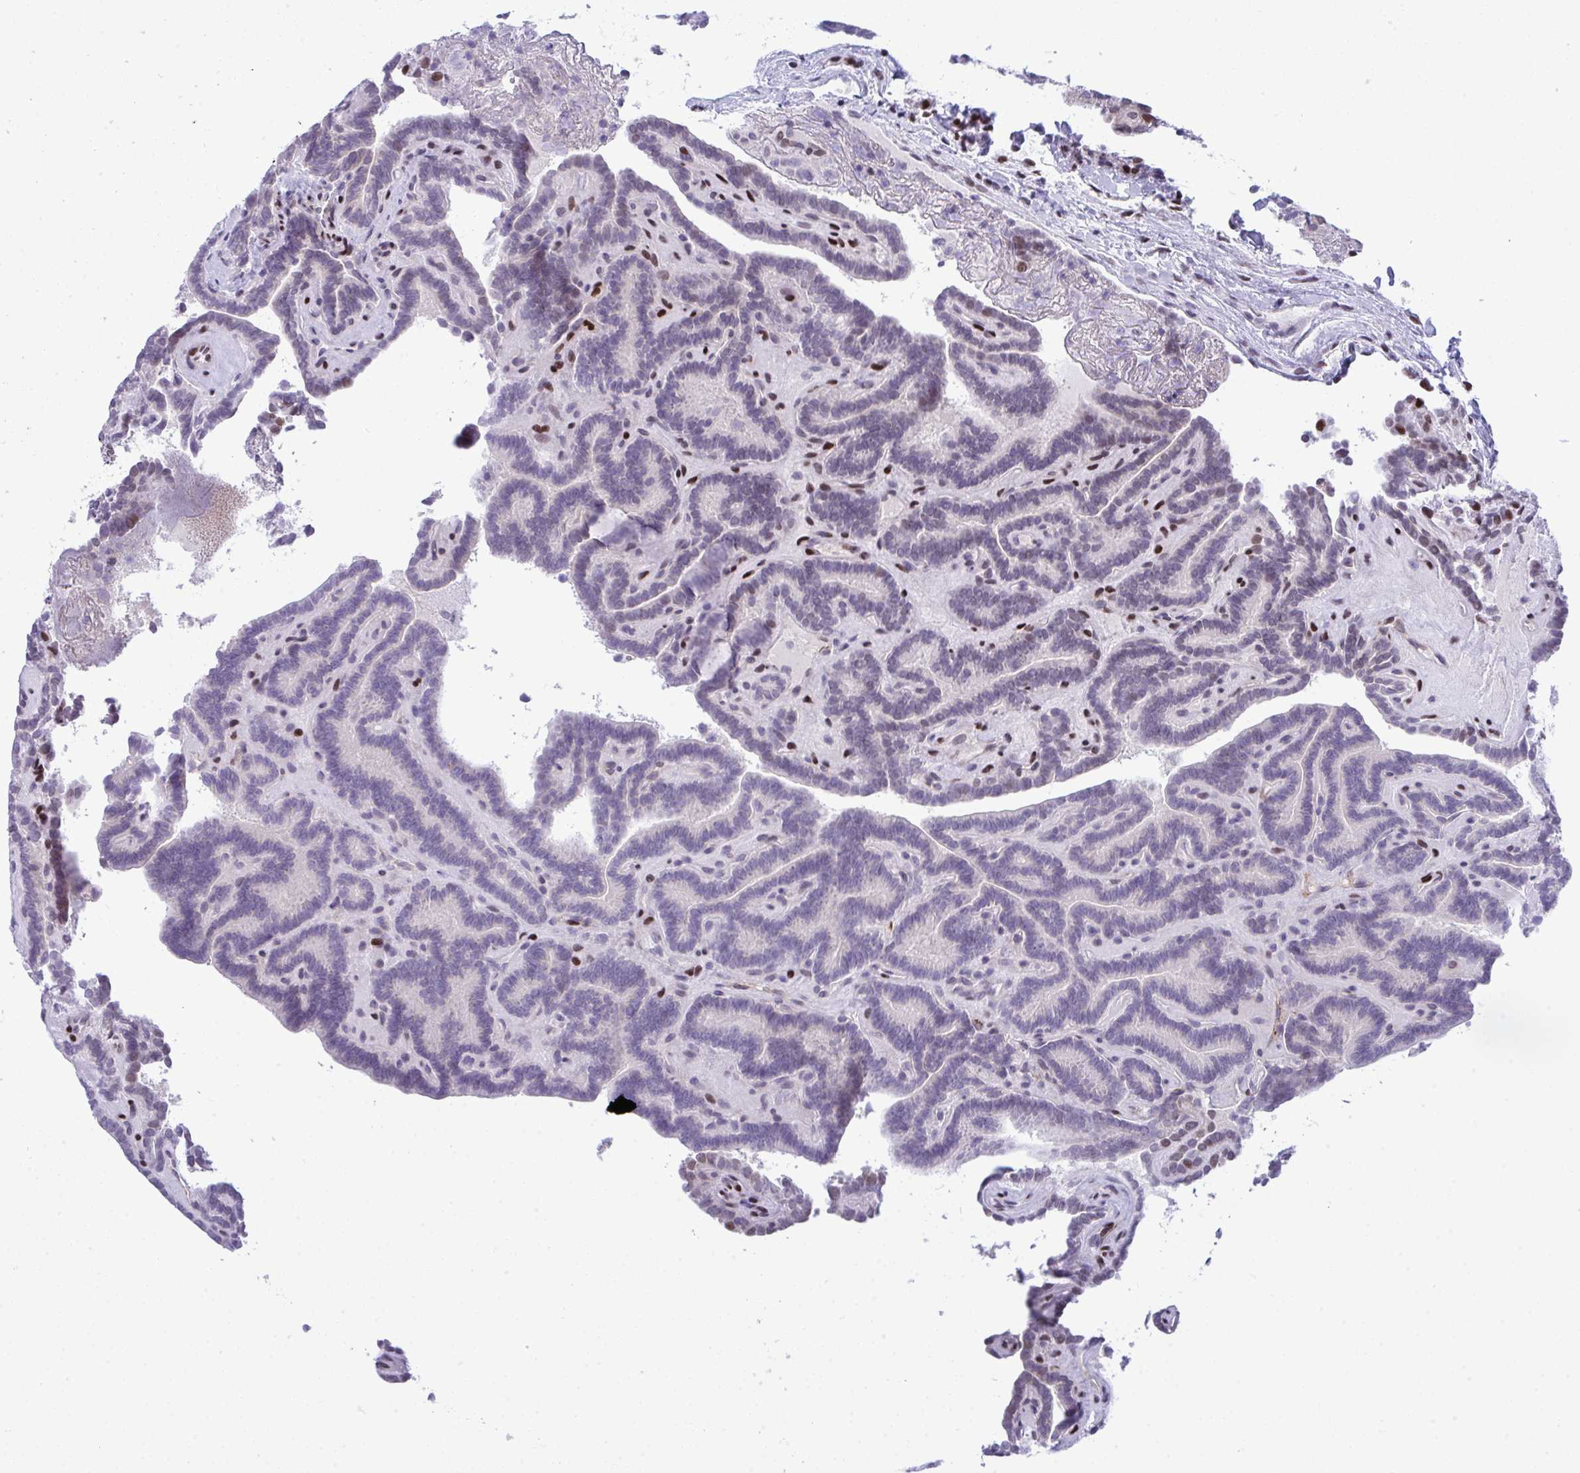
{"staining": {"intensity": "negative", "quantity": "none", "location": "none"}, "tissue": "thyroid cancer", "cell_type": "Tumor cells", "image_type": "cancer", "snomed": [{"axis": "morphology", "description": "Papillary adenocarcinoma, NOS"}, {"axis": "topography", "description": "Thyroid gland"}], "caption": "Immunohistochemistry (IHC) micrograph of neoplastic tissue: thyroid cancer (papillary adenocarcinoma) stained with DAB (3,3'-diaminobenzidine) shows no significant protein expression in tumor cells. (DAB (3,3'-diaminobenzidine) immunohistochemistry visualized using brightfield microscopy, high magnification).", "gene": "ZFHX3", "patient": {"sex": "female", "age": 21}}